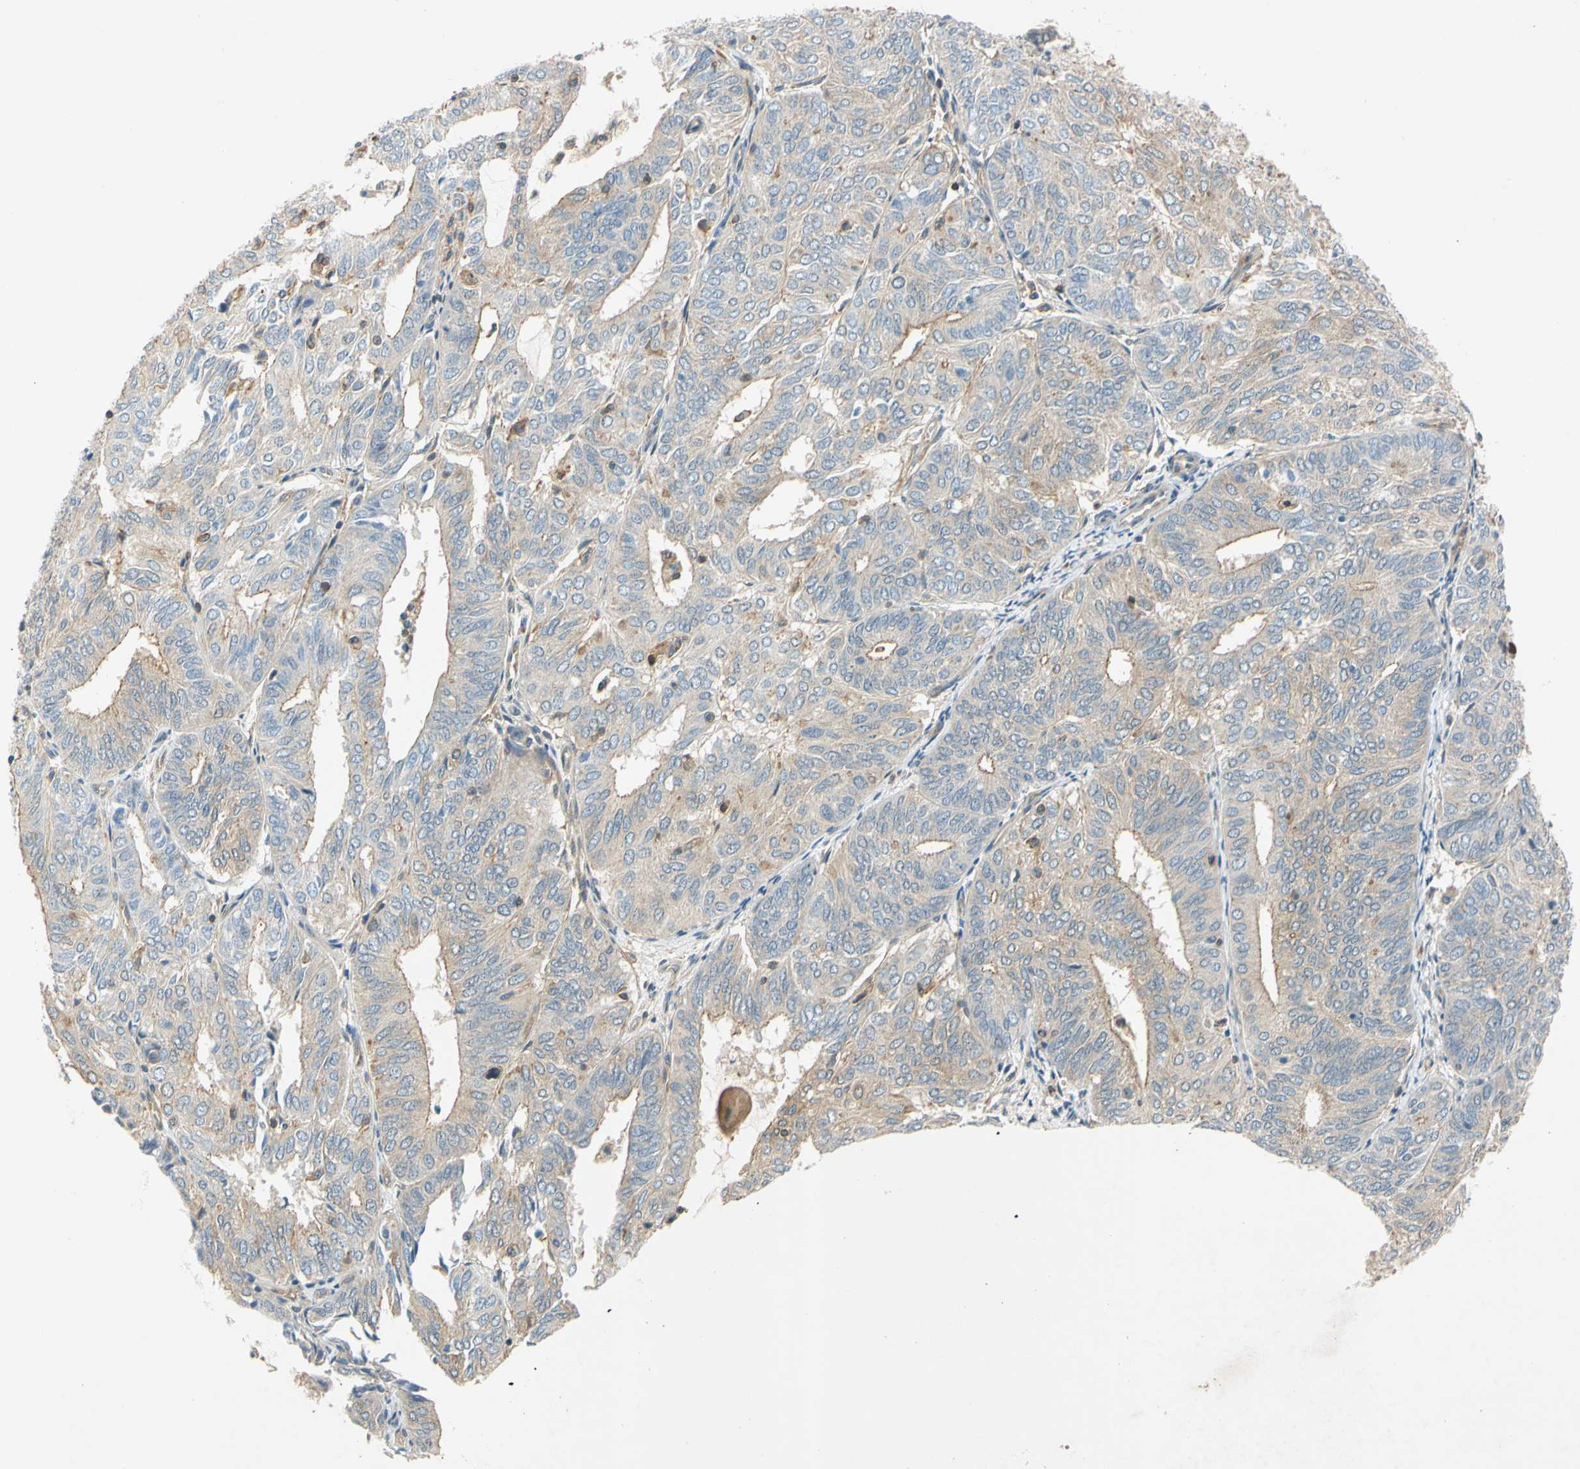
{"staining": {"intensity": "weak", "quantity": ">75%", "location": "cytoplasmic/membranous"}, "tissue": "endometrial cancer", "cell_type": "Tumor cells", "image_type": "cancer", "snomed": [{"axis": "morphology", "description": "Adenocarcinoma, NOS"}, {"axis": "topography", "description": "Uterus"}], "caption": "Weak cytoplasmic/membranous protein staining is identified in approximately >75% of tumor cells in endometrial cancer (adenocarcinoma). Using DAB (3,3'-diaminobenzidine) (brown) and hematoxylin (blue) stains, captured at high magnification using brightfield microscopy.", "gene": "WIPI1", "patient": {"sex": "female", "age": 60}}